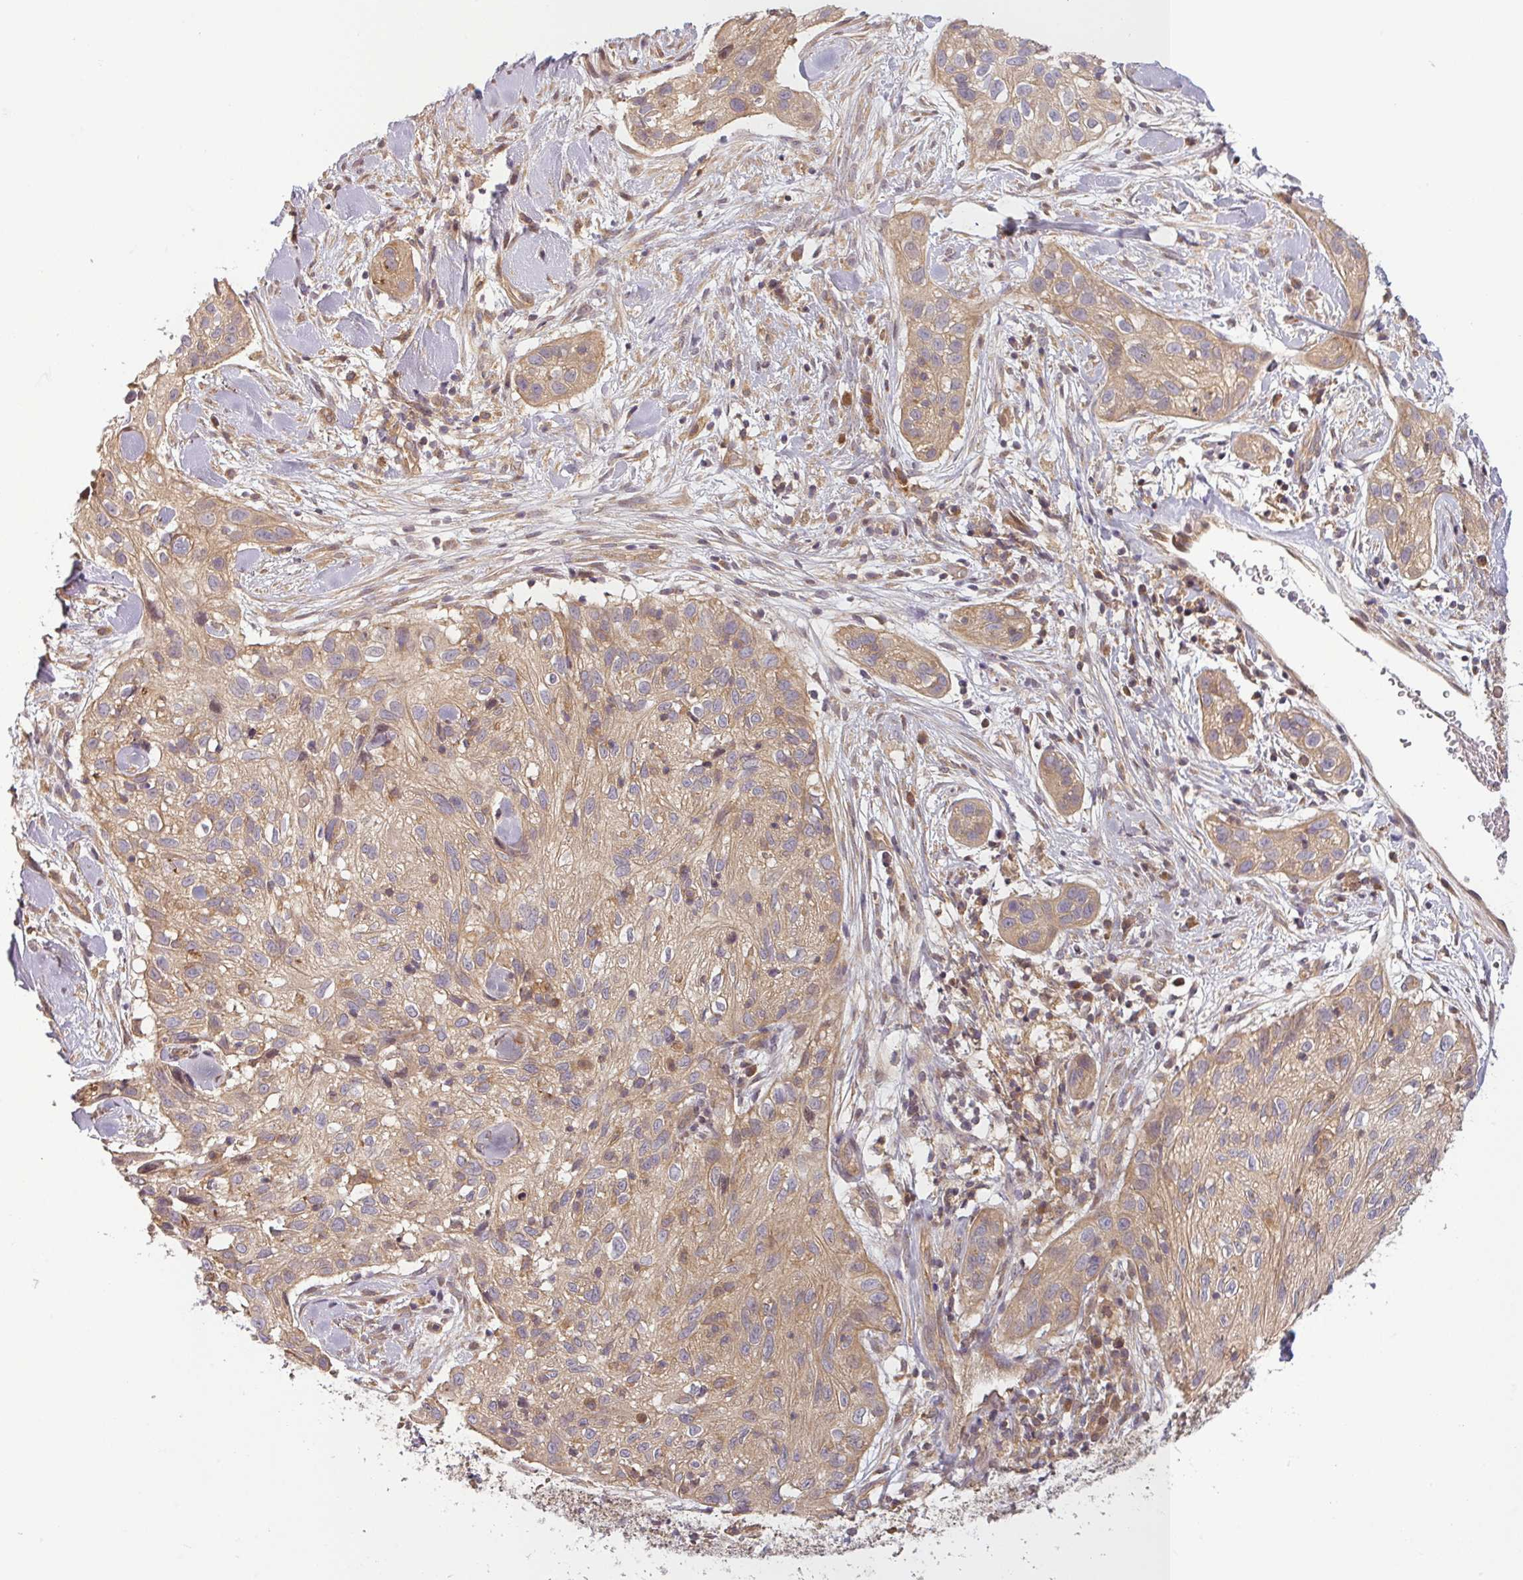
{"staining": {"intensity": "weak", "quantity": ">75%", "location": "cytoplasmic/membranous"}, "tissue": "skin cancer", "cell_type": "Tumor cells", "image_type": "cancer", "snomed": [{"axis": "morphology", "description": "Squamous cell carcinoma, NOS"}, {"axis": "topography", "description": "Skin"}], "caption": "Squamous cell carcinoma (skin) tissue shows weak cytoplasmic/membranous expression in about >75% of tumor cells", "gene": "RNF31", "patient": {"sex": "male", "age": 82}}